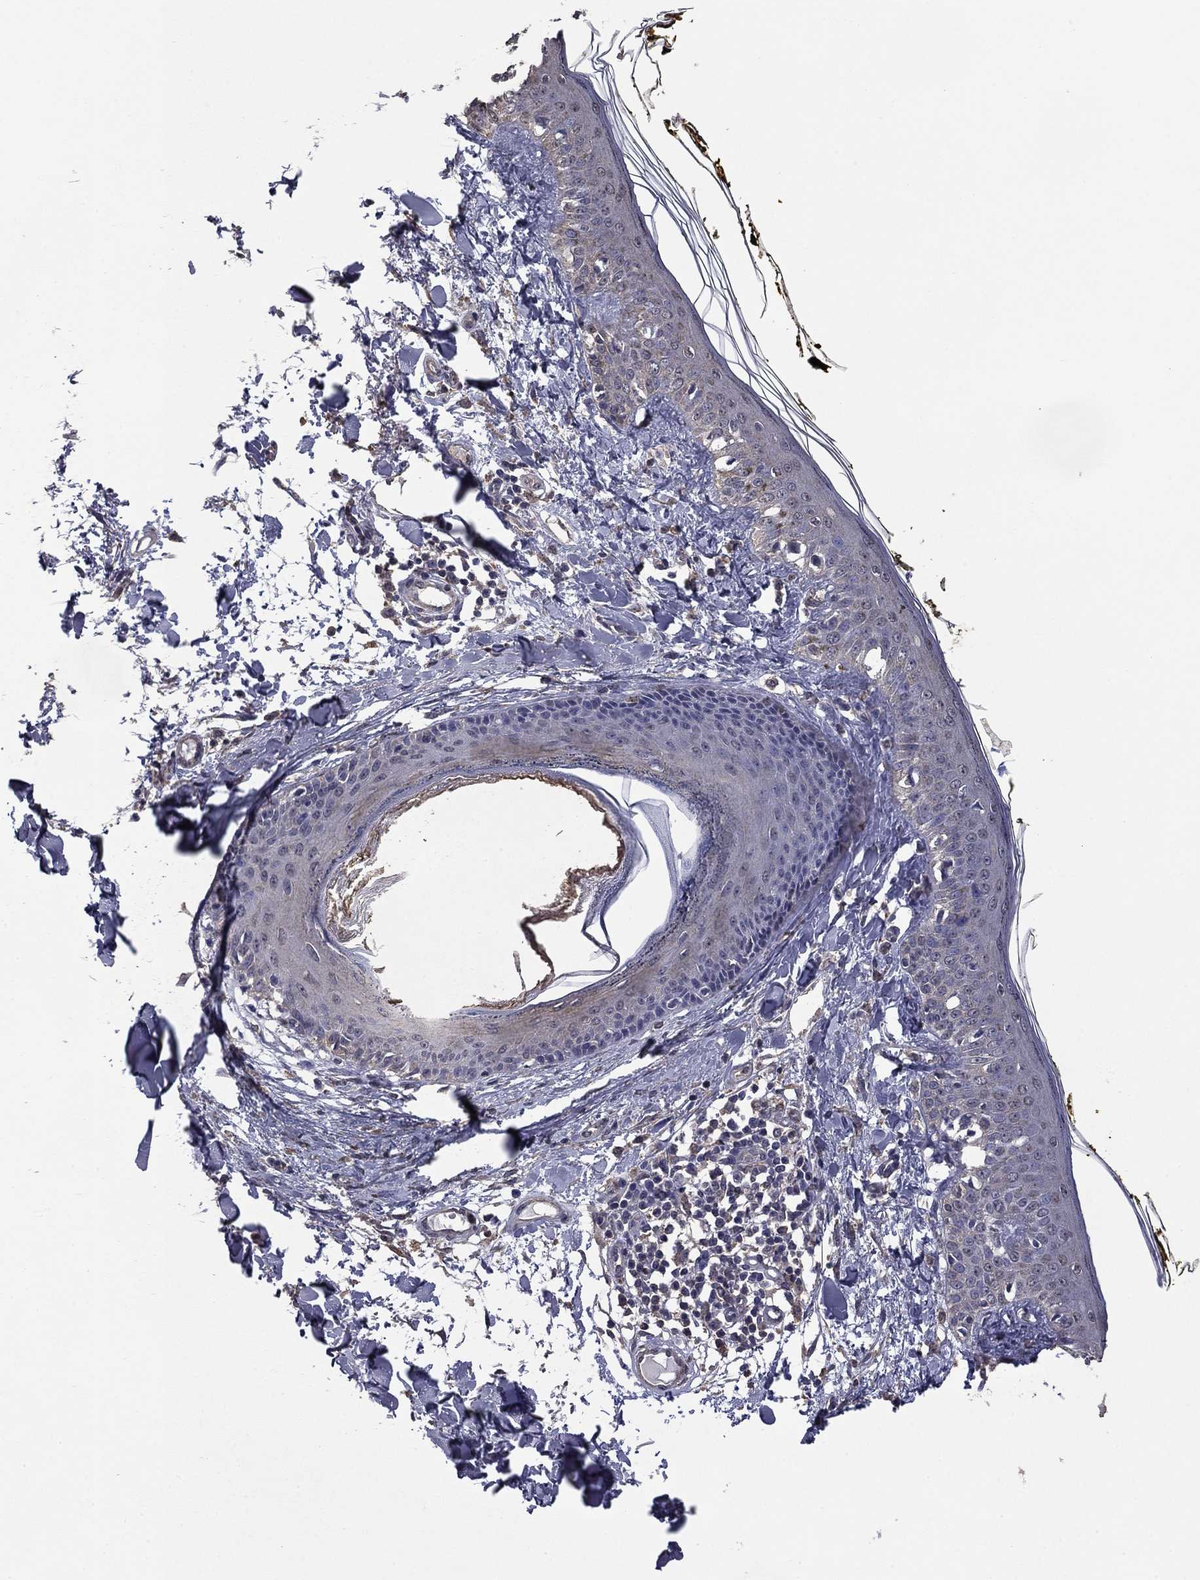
{"staining": {"intensity": "negative", "quantity": "none", "location": "none"}, "tissue": "skin", "cell_type": "Fibroblasts", "image_type": "normal", "snomed": [{"axis": "morphology", "description": "Normal tissue, NOS"}, {"axis": "topography", "description": "Skin"}], "caption": "Fibroblasts are negative for brown protein staining in benign skin. Brightfield microscopy of immunohistochemistry stained with DAB (3,3'-diaminobenzidine) (brown) and hematoxylin (blue), captured at high magnification.", "gene": "MFAP3L", "patient": {"sex": "male", "age": 76}}